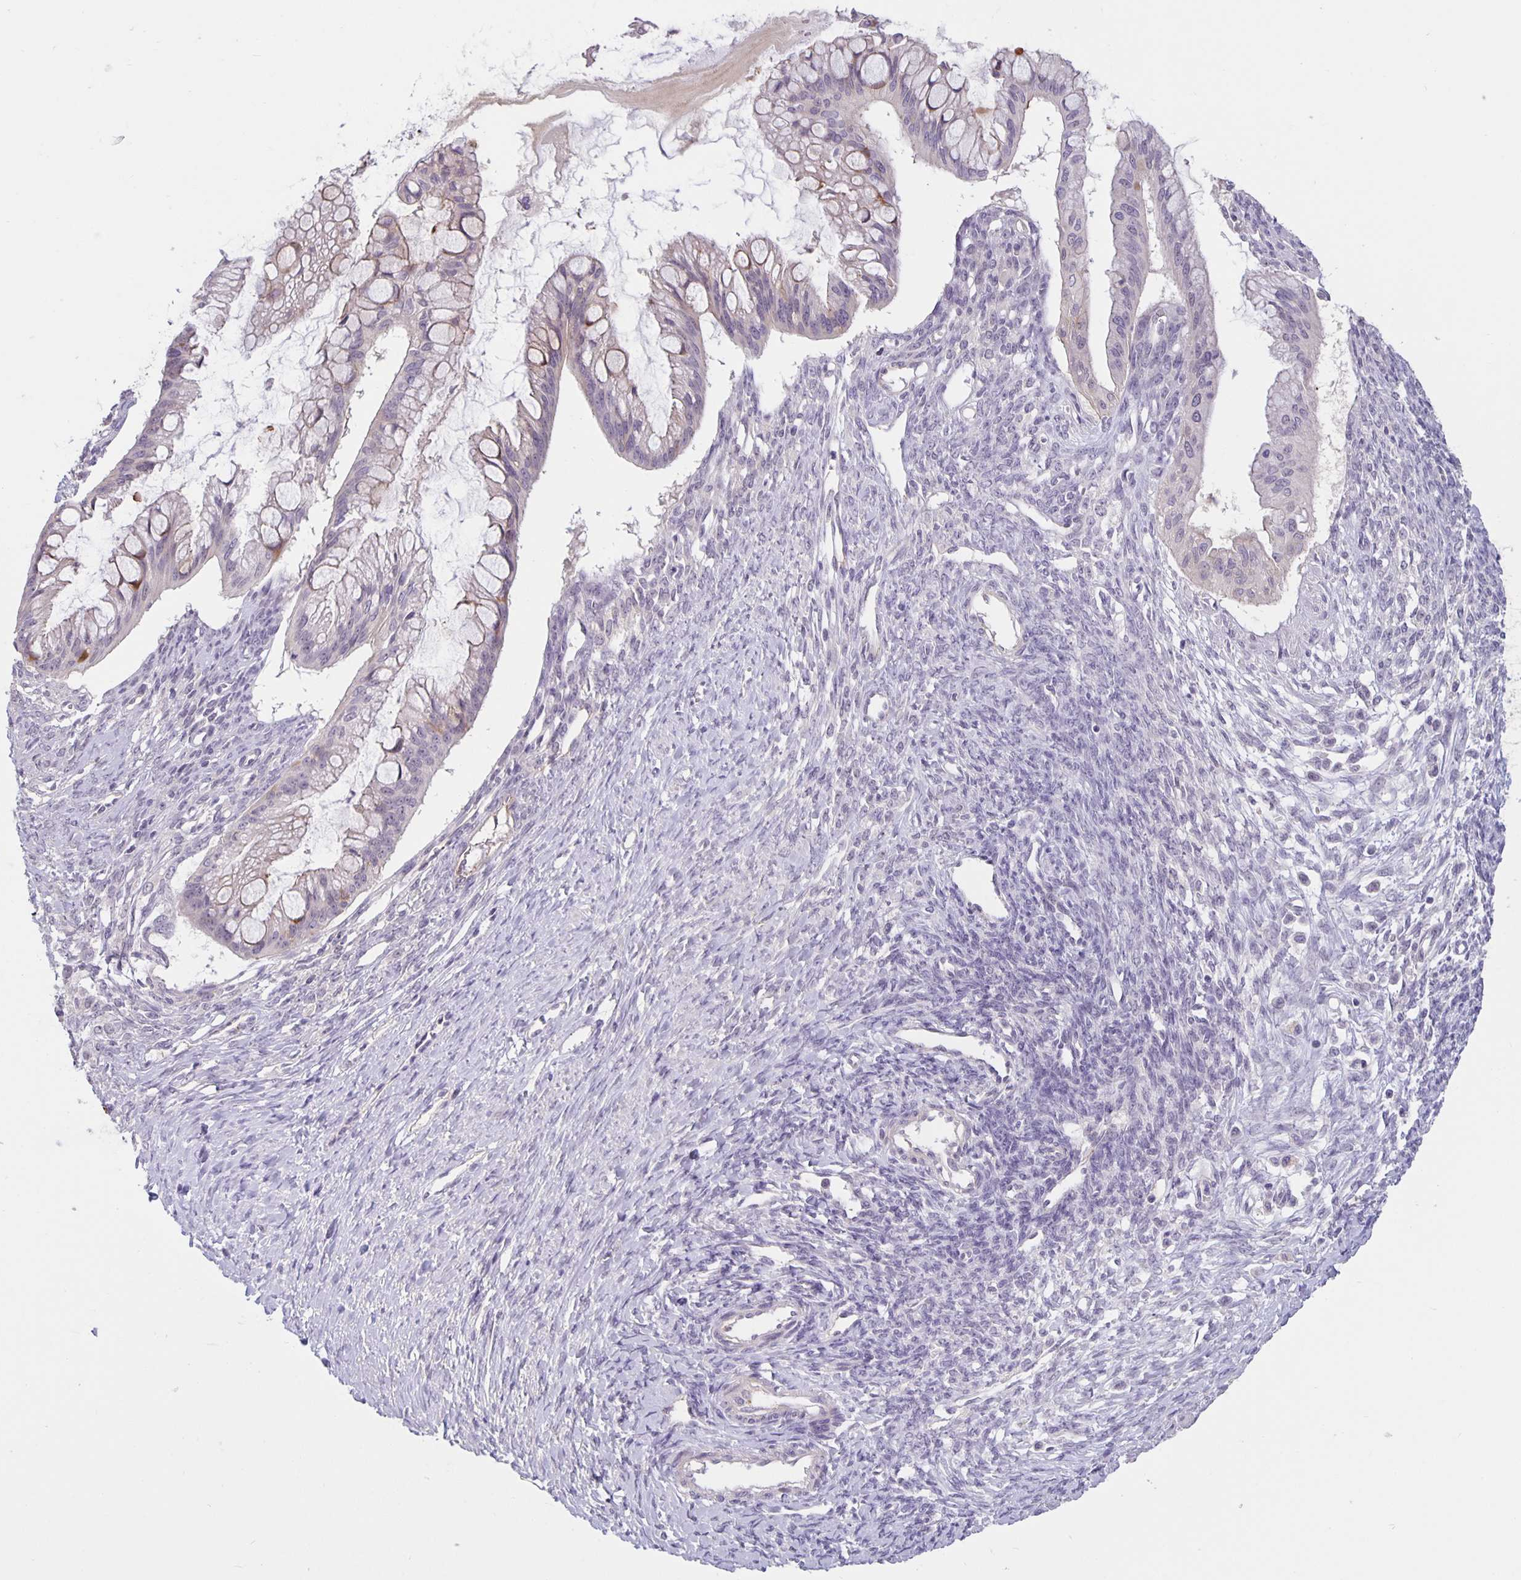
{"staining": {"intensity": "negative", "quantity": "none", "location": "none"}, "tissue": "ovarian cancer", "cell_type": "Tumor cells", "image_type": "cancer", "snomed": [{"axis": "morphology", "description": "Cystadenocarcinoma, mucinous, NOS"}, {"axis": "topography", "description": "Ovary"}], "caption": "This is an IHC micrograph of ovarian cancer. There is no expression in tumor cells.", "gene": "ARVCF", "patient": {"sex": "female", "age": 73}}